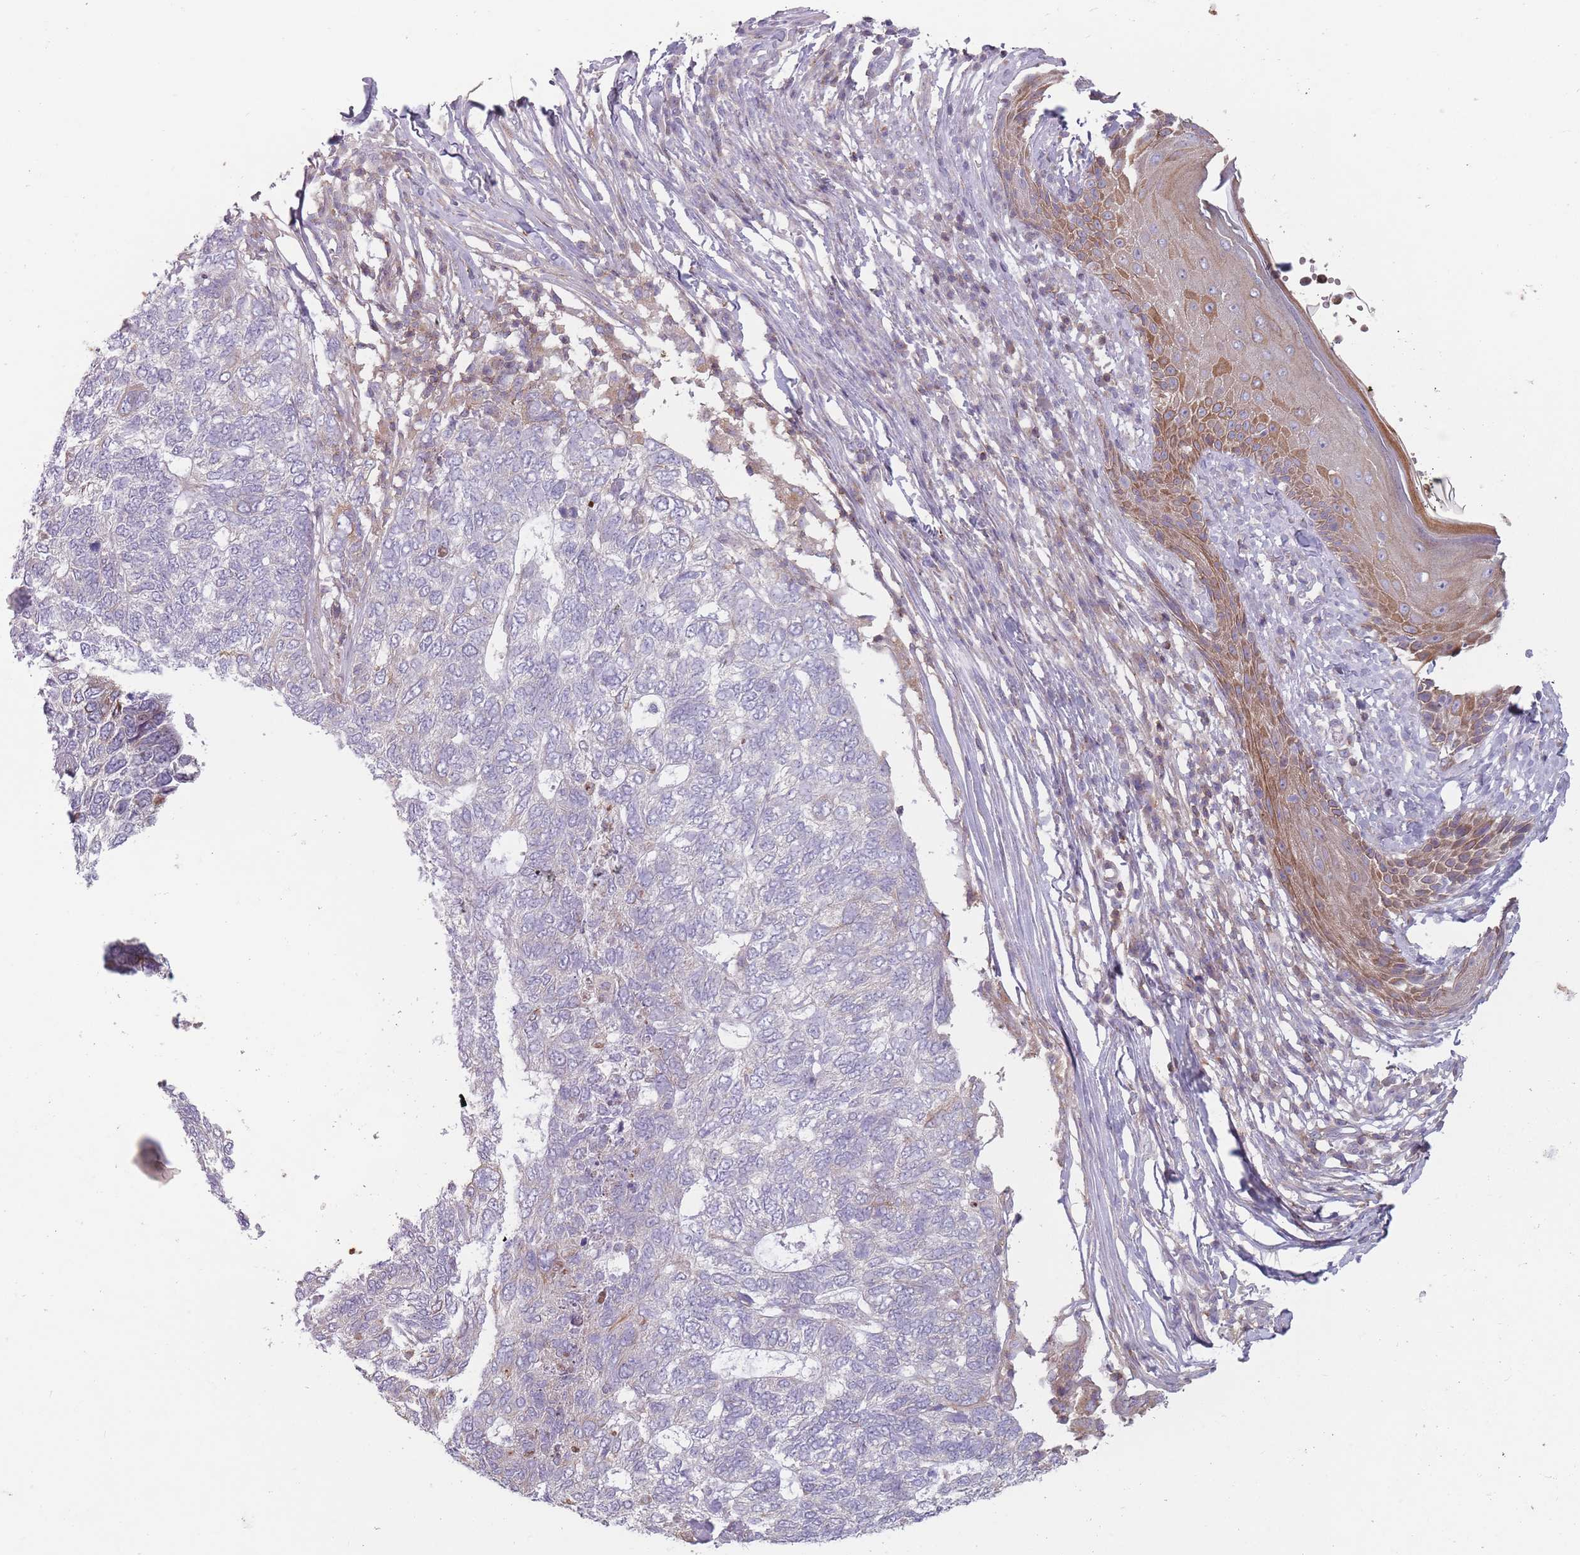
{"staining": {"intensity": "negative", "quantity": "none", "location": "none"}, "tissue": "skin cancer", "cell_type": "Tumor cells", "image_type": "cancer", "snomed": [{"axis": "morphology", "description": "Basal cell carcinoma"}, {"axis": "topography", "description": "Skin"}], "caption": "Tumor cells show no significant protein positivity in skin cancer (basal cell carcinoma).", "gene": "HSBP1L1", "patient": {"sex": "female", "age": 65}}